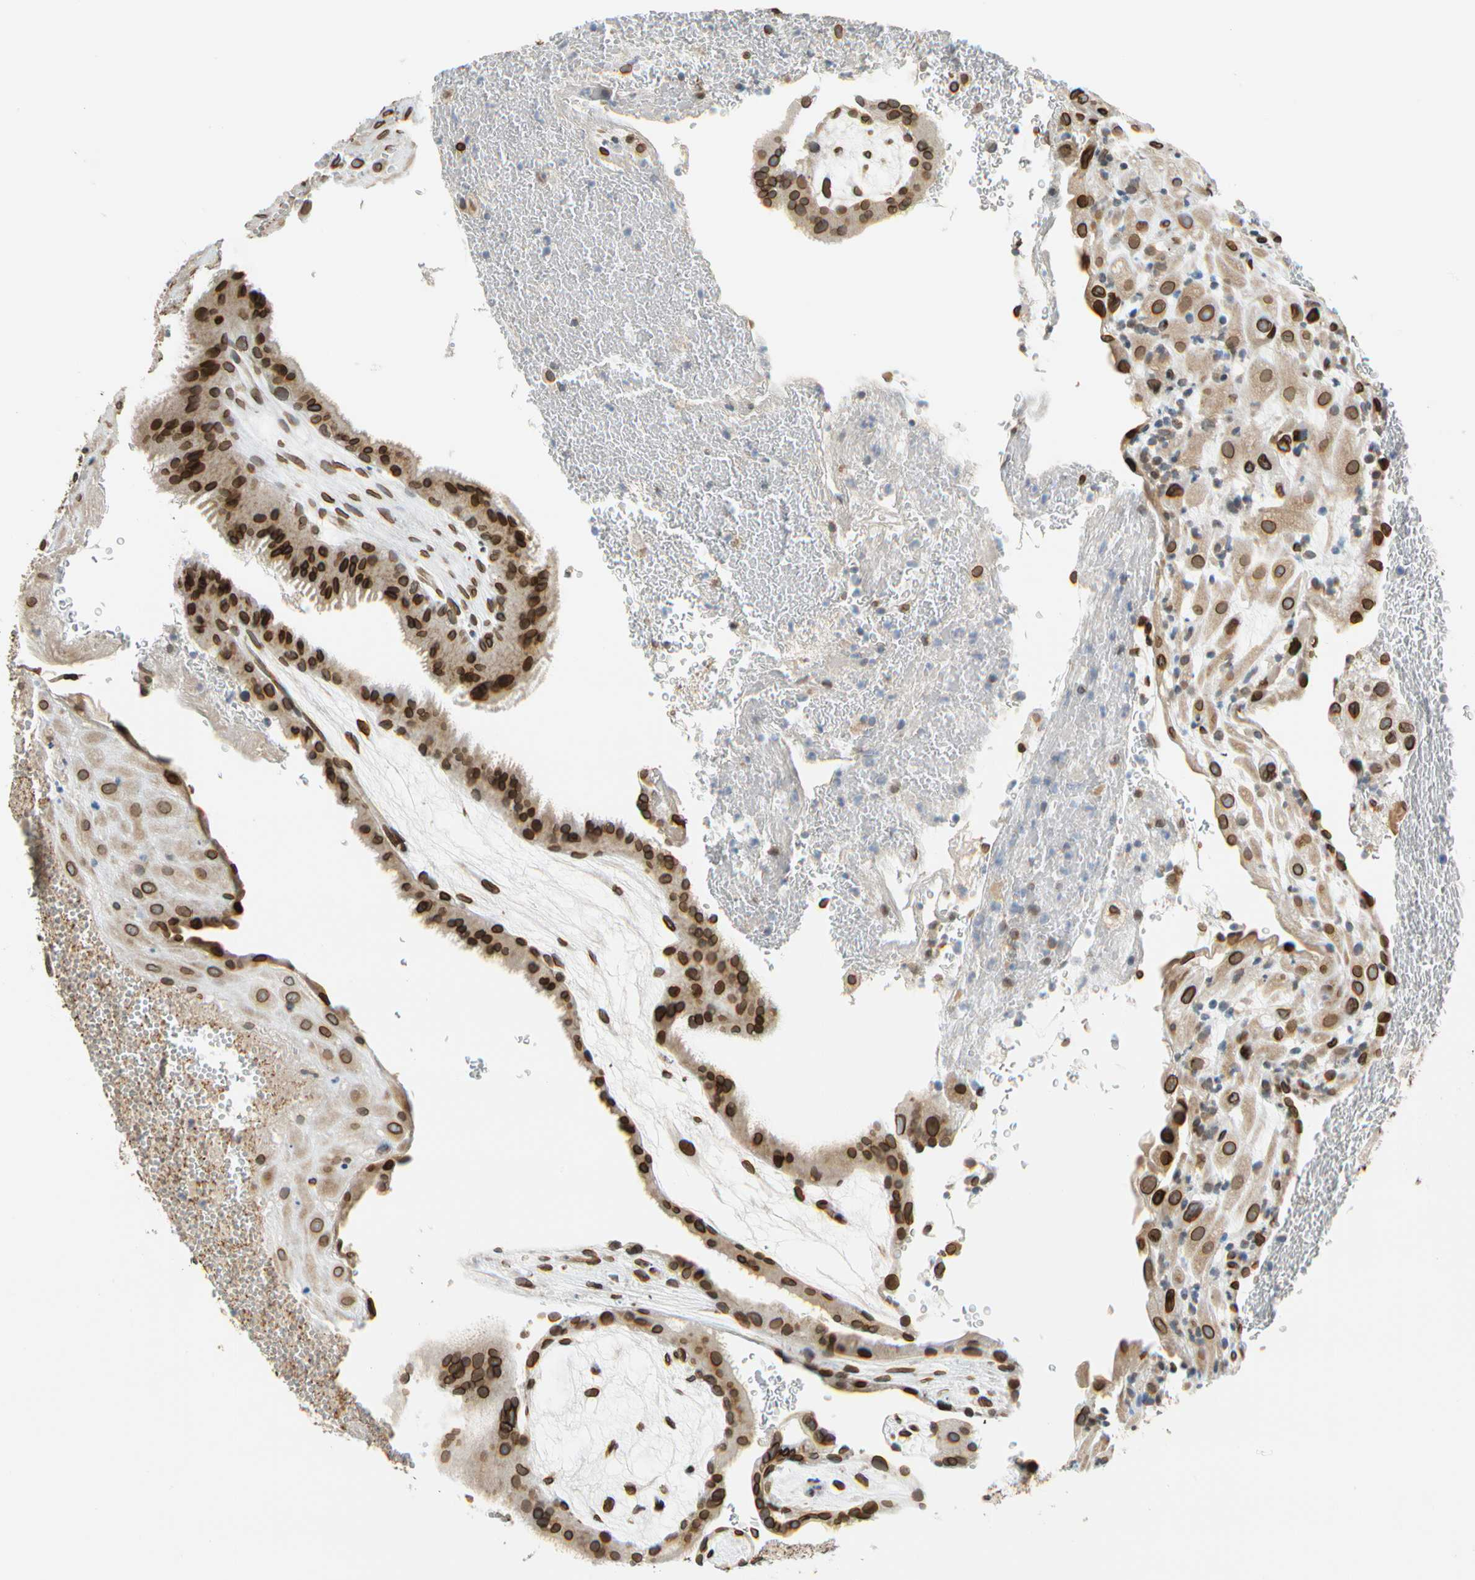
{"staining": {"intensity": "strong", "quantity": ">75%", "location": "cytoplasmic/membranous,nuclear"}, "tissue": "placenta", "cell_type": "Decidual cells", "image_type": "normal", "snomed": [{"axis": "morphology", "description": "Normal tissue, NOS"}, {"axis": "topography", "description": "Placenta"}], "caption": "Decidual cells show strong cytoplasmic/membranous,nuclear positivity in about >75% of cells in benign placenta.", "gene": "SUN1", "patient": {"sex": "female", "age": 19}}